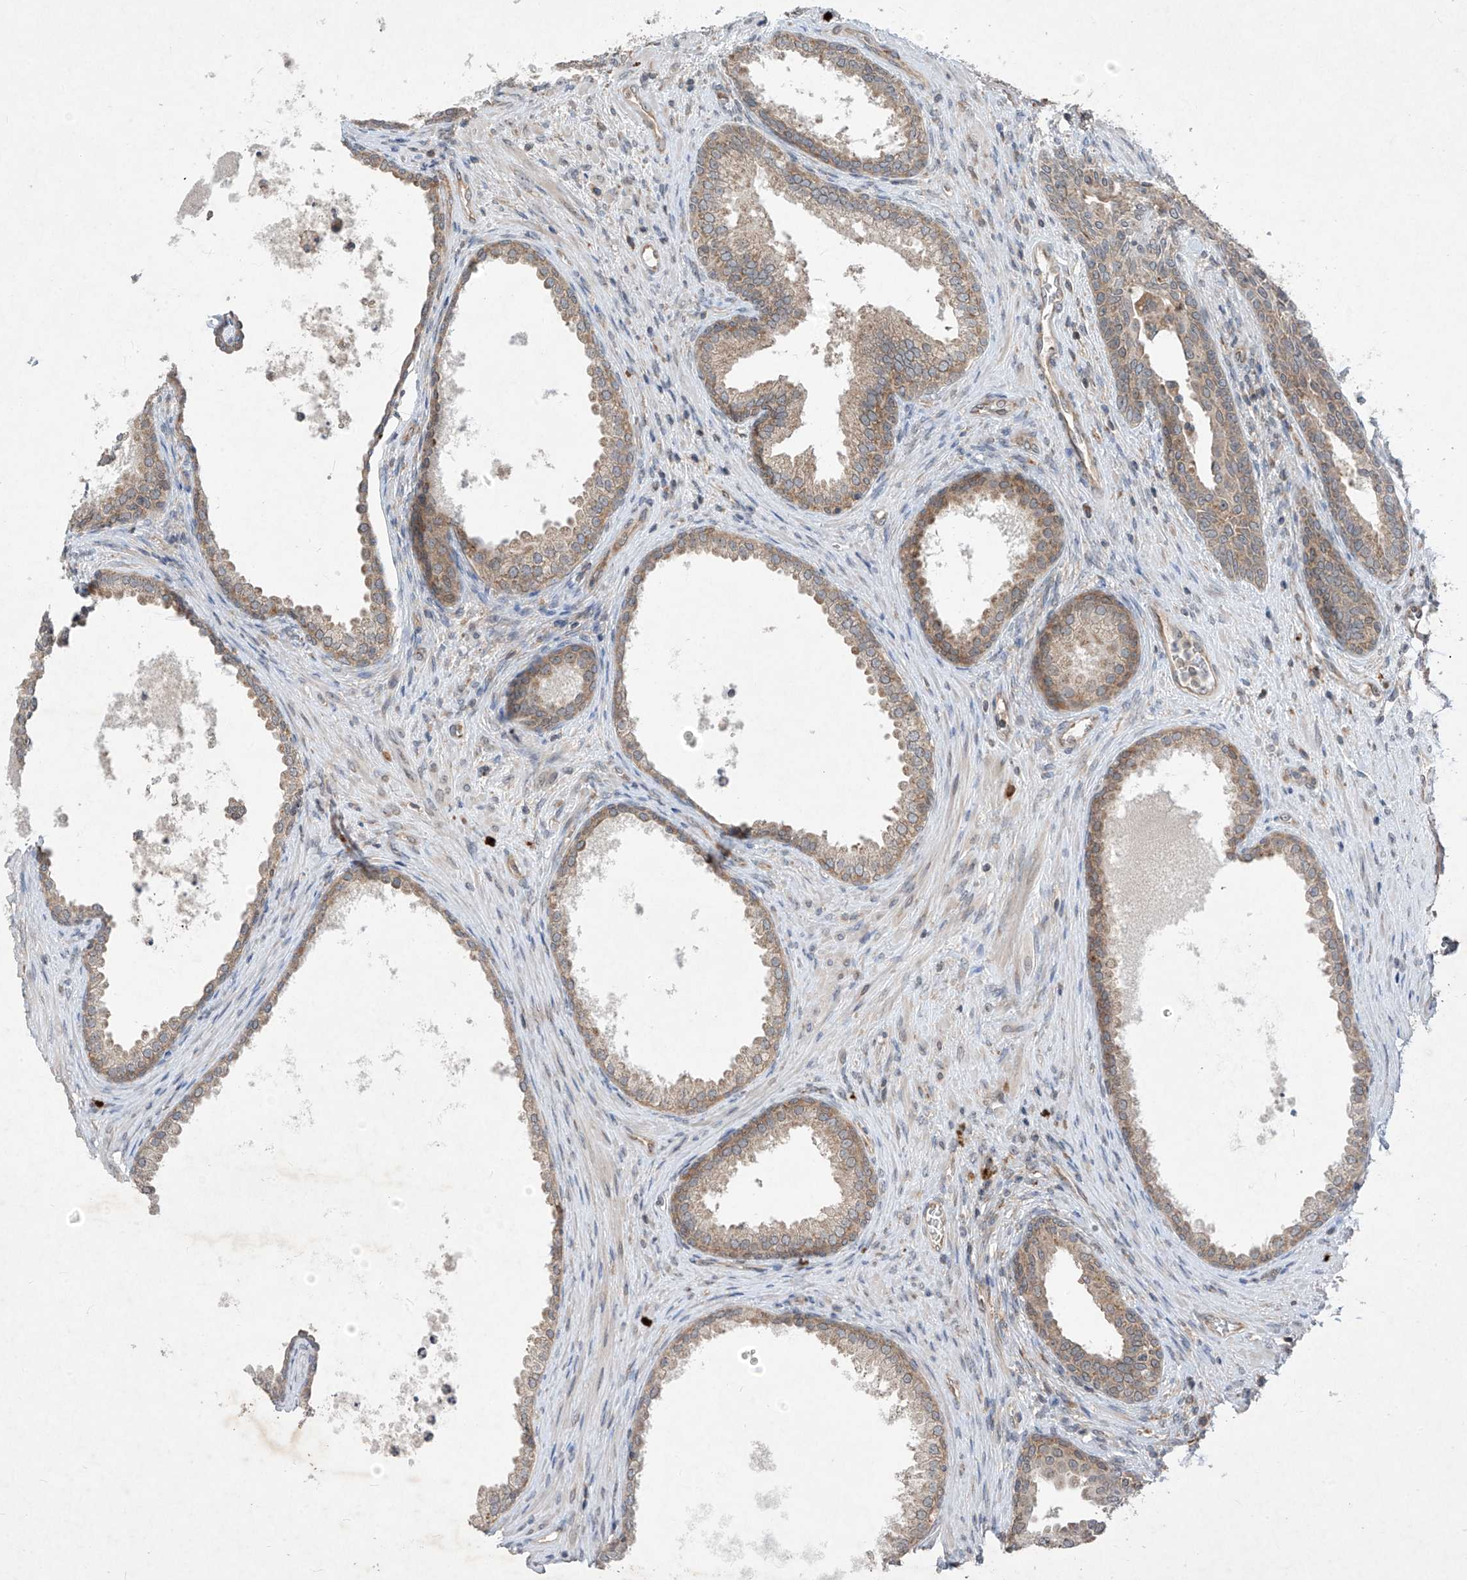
{"staining": {"intensity": "moderate", "quantity": "25%-75%", "location": "cytoplasmic/membranous"}, "tissue": "prostate", "cell_type": "Glandular cells", "image_type": "normal", "snomed": [{"axis": "morphology", "description": "Normal tissue, NOS"}, {"axis": "topography", "description": "Prostate"}], "caption": "Prostate stained with DAB IHC demonstrates medium levels of moderate cytoplasmic/membranous expression in approximately 25%-75% of glandular cells.", "gene": "RPL34", "patient": {"sex": "male", "age": 76}}